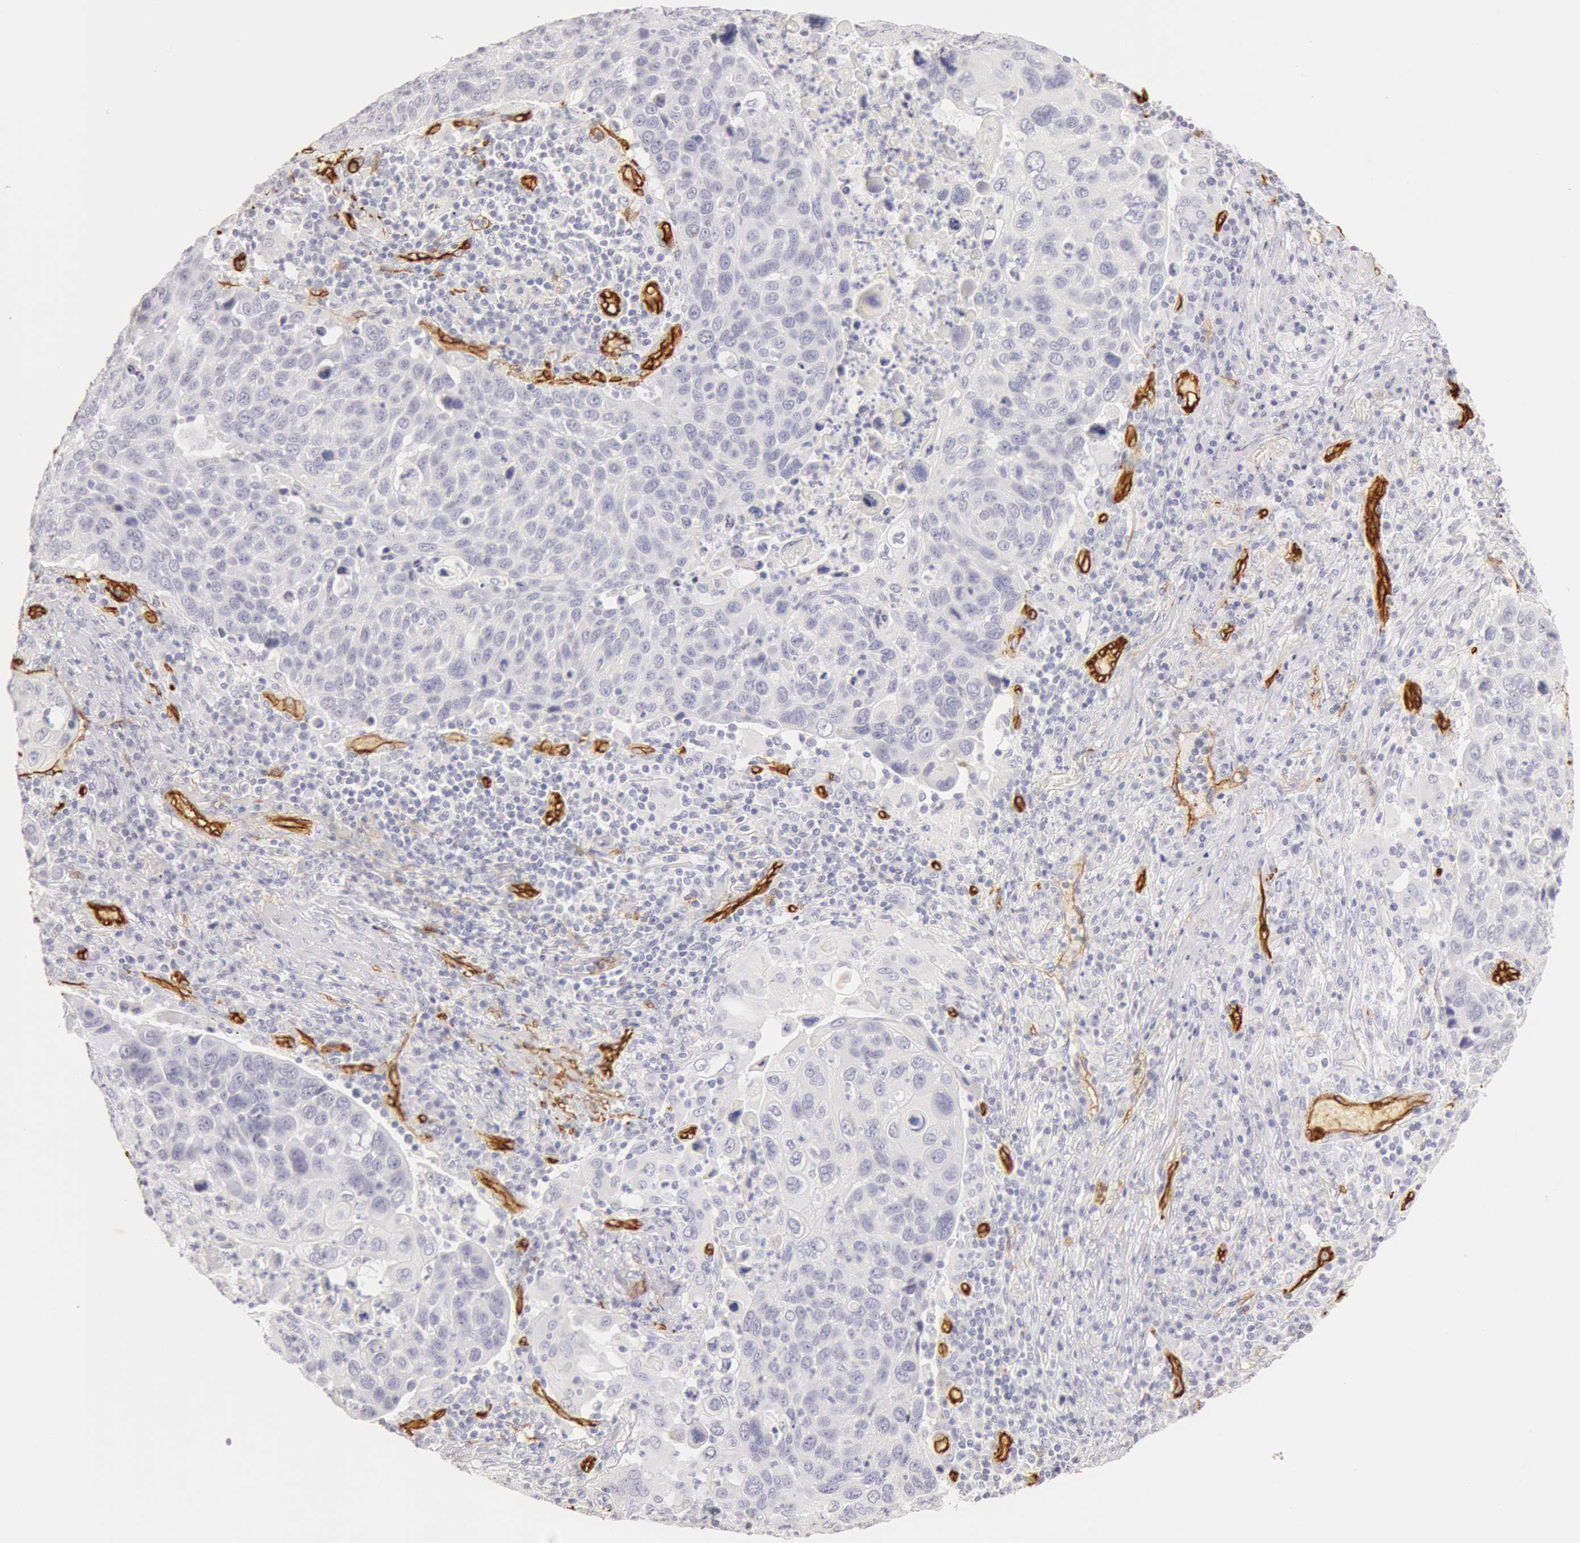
{"staining": {"intensity": "negative", "quantity": "none", "location": "none"}, "tissue": "lung cancer", "cell_type": "Tumor cells", "image_type": "cancer", "snomed": [{"axis": "morphology", "description": "Squamous cell carcinoma, NOS"}, {"axis": "topography", "description": "Lung"}], "caption": "Lung cancer (squamous cell carcinoma) was stained to show a protein in brown. There is no significant staining in tumor cells.", "gene": "AQP1", "patient": {"sex": "male", "age": 68}}